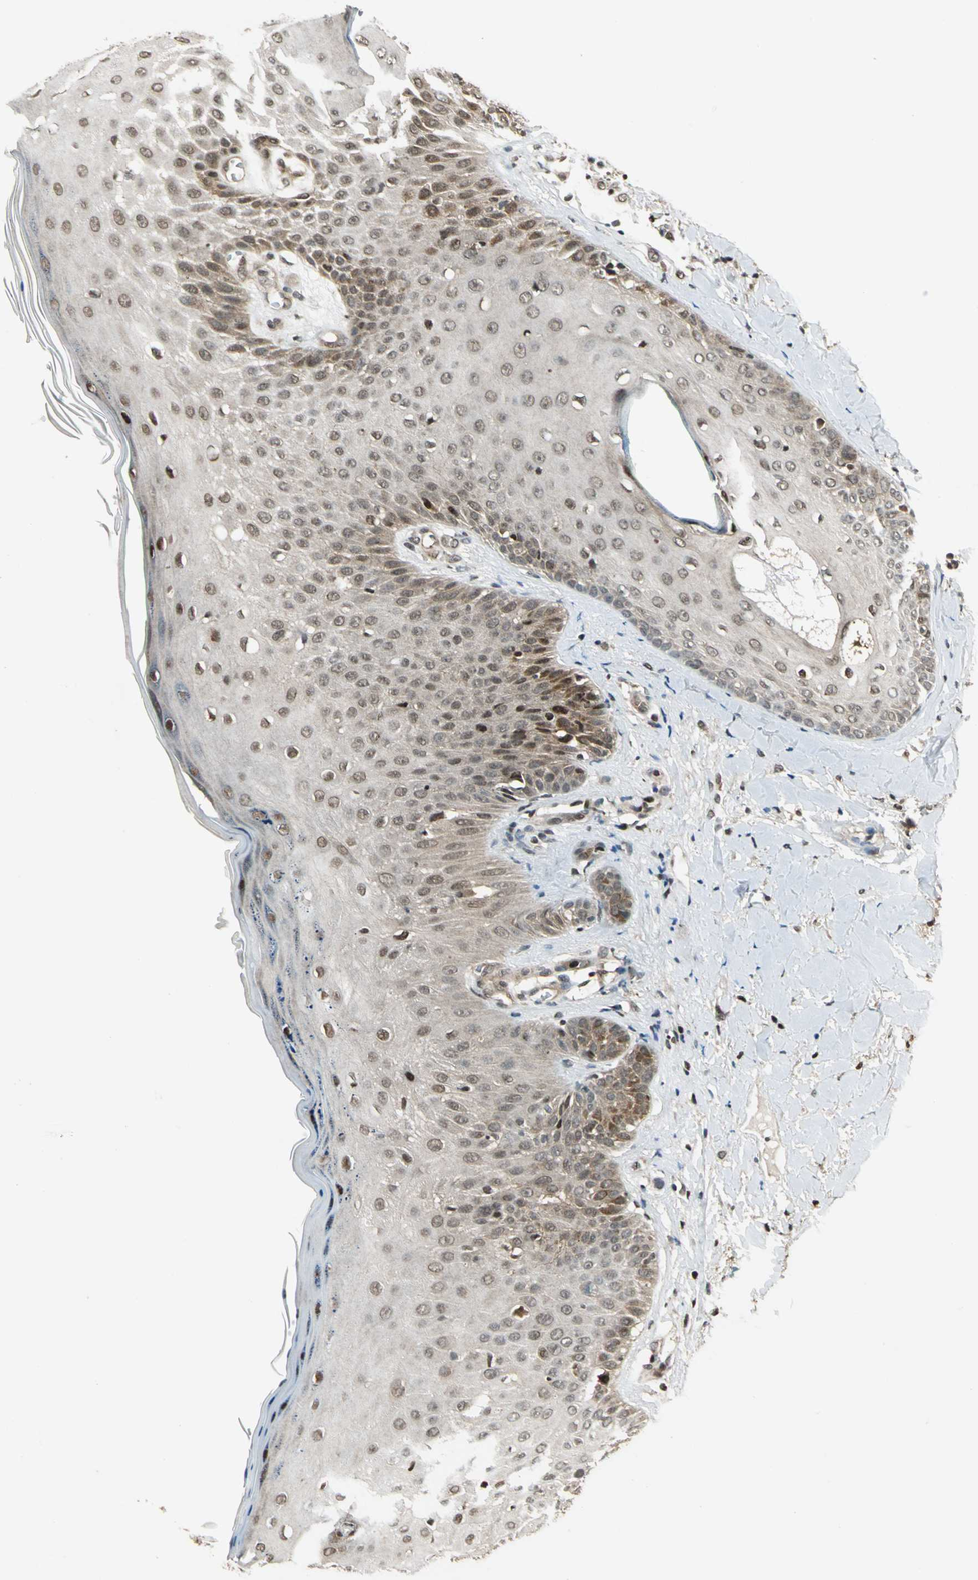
{"staining": {"intensity": "moderate", "quantity": "25%-75%", "location": "cytoplasmic/membranous,nuclear"}, "tissue": "skin cancer", "cell_type": "Tumor cells", "image_type": "cancer", "snomed": [{"axis": "morphology", "description": "Squamous cell carcinoma, NOS"}, {"axis": "topography", "description": "Skin"}], "caption": "DAB immunohistochemical staining of skin cancer shows moderate cytoplasmic/membranous and nuclear protein staining in about 25%-75% of tumor cells.", "gene": "PSMC3", "patient": {"sex": "male", "age": 24}}